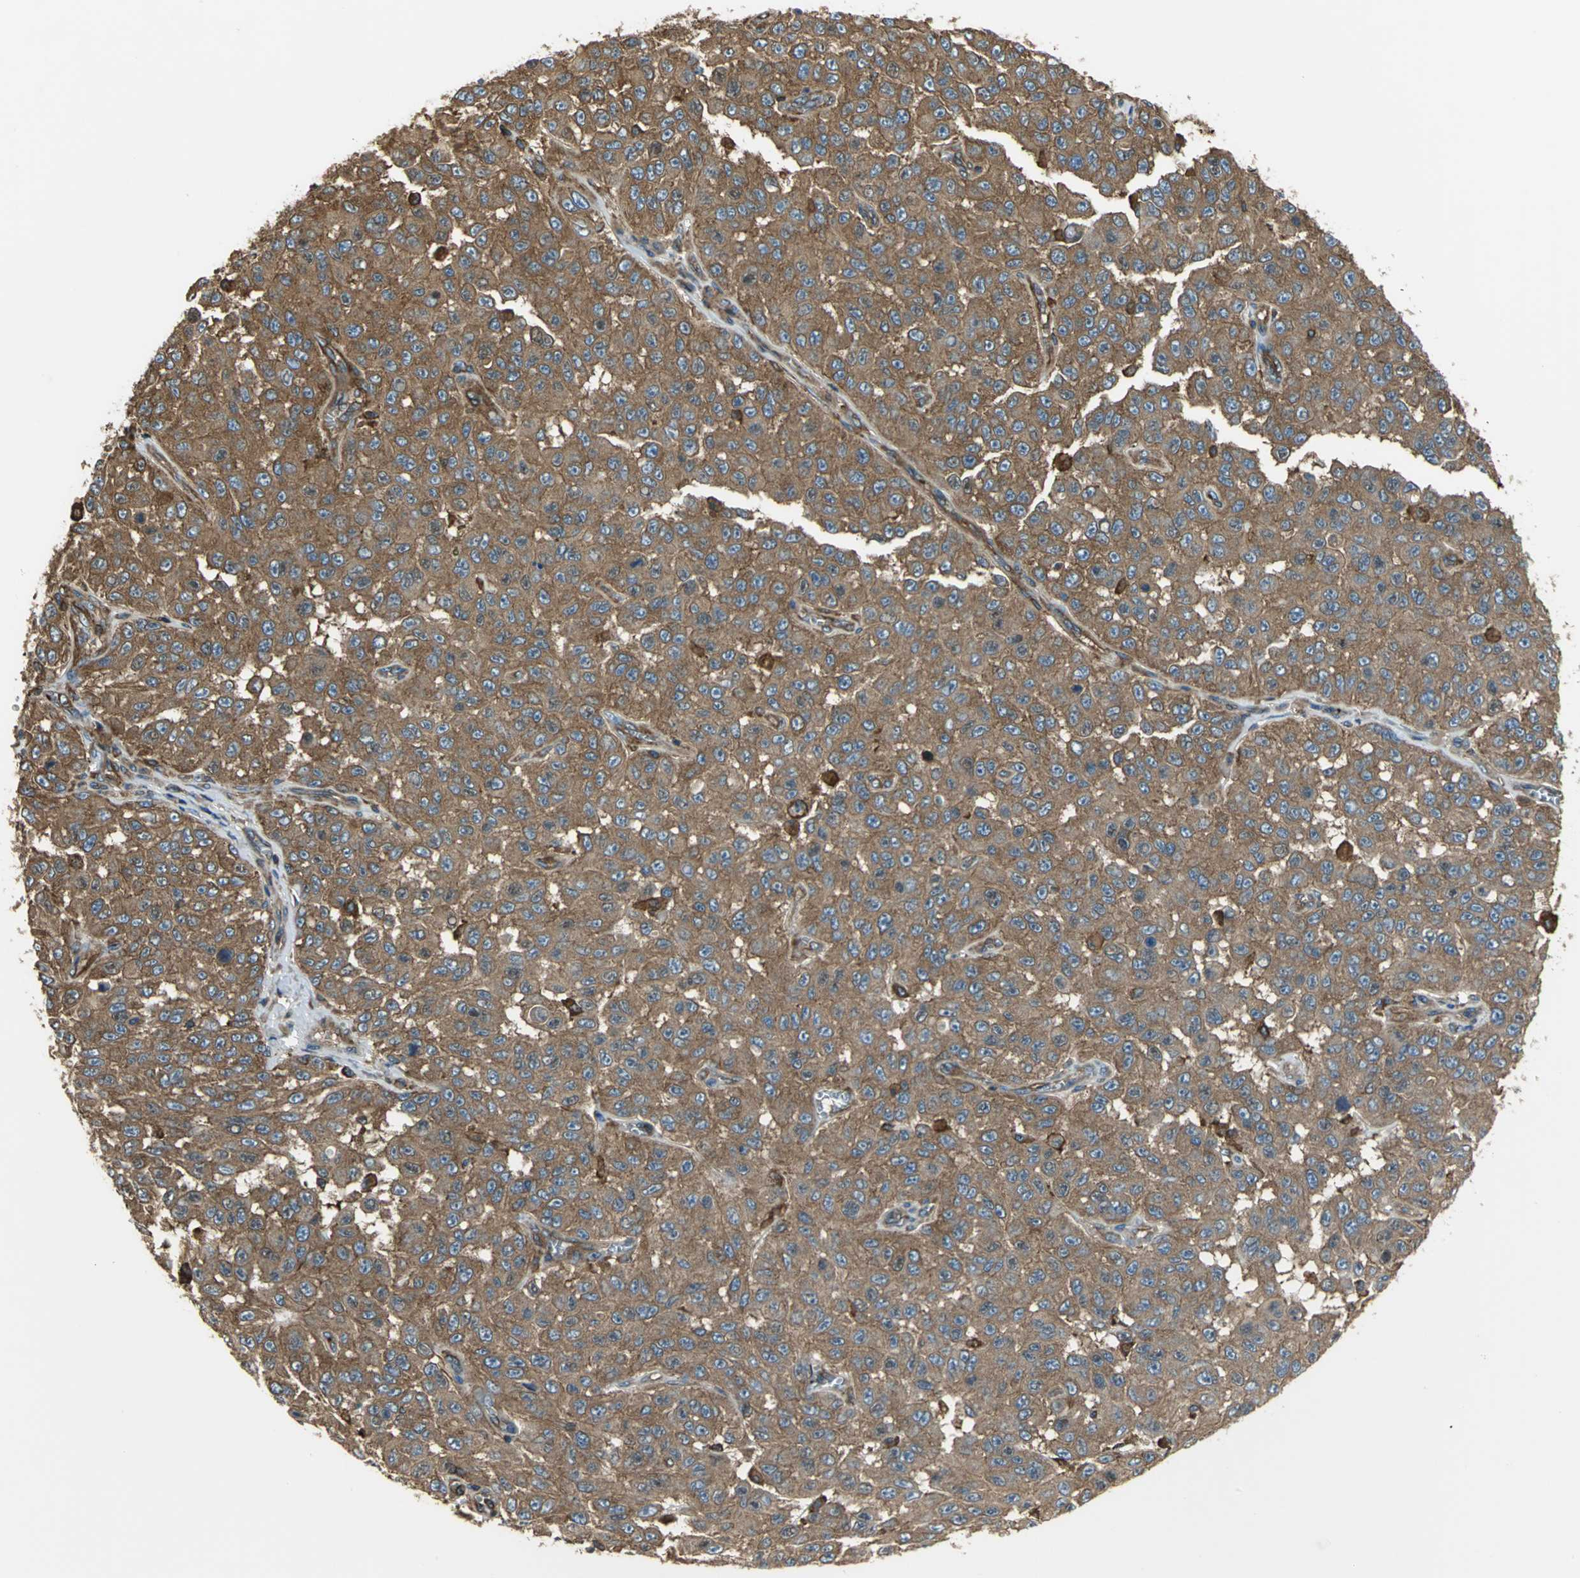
{"staining": {"intensity": "moderate", "quantity": ">75%", "location": "cytoplasmic/membranous"}, "tissue": "melanoma", "cell_type": "Tumor cells", "image_type": "cancer", "snomed": [{"axis": "morphology", "description": "Malignant melanoma, NOS"}, {"axis": "topography", "description": "Skin"}], "caption": "Human malignant melanoma stained with a brown dye displays moderate cytoplasmic/membranous positive expression in about >75% of tumor cells.", "gene": "TLN1", "patient": {"sex": "male", "age": 30}}